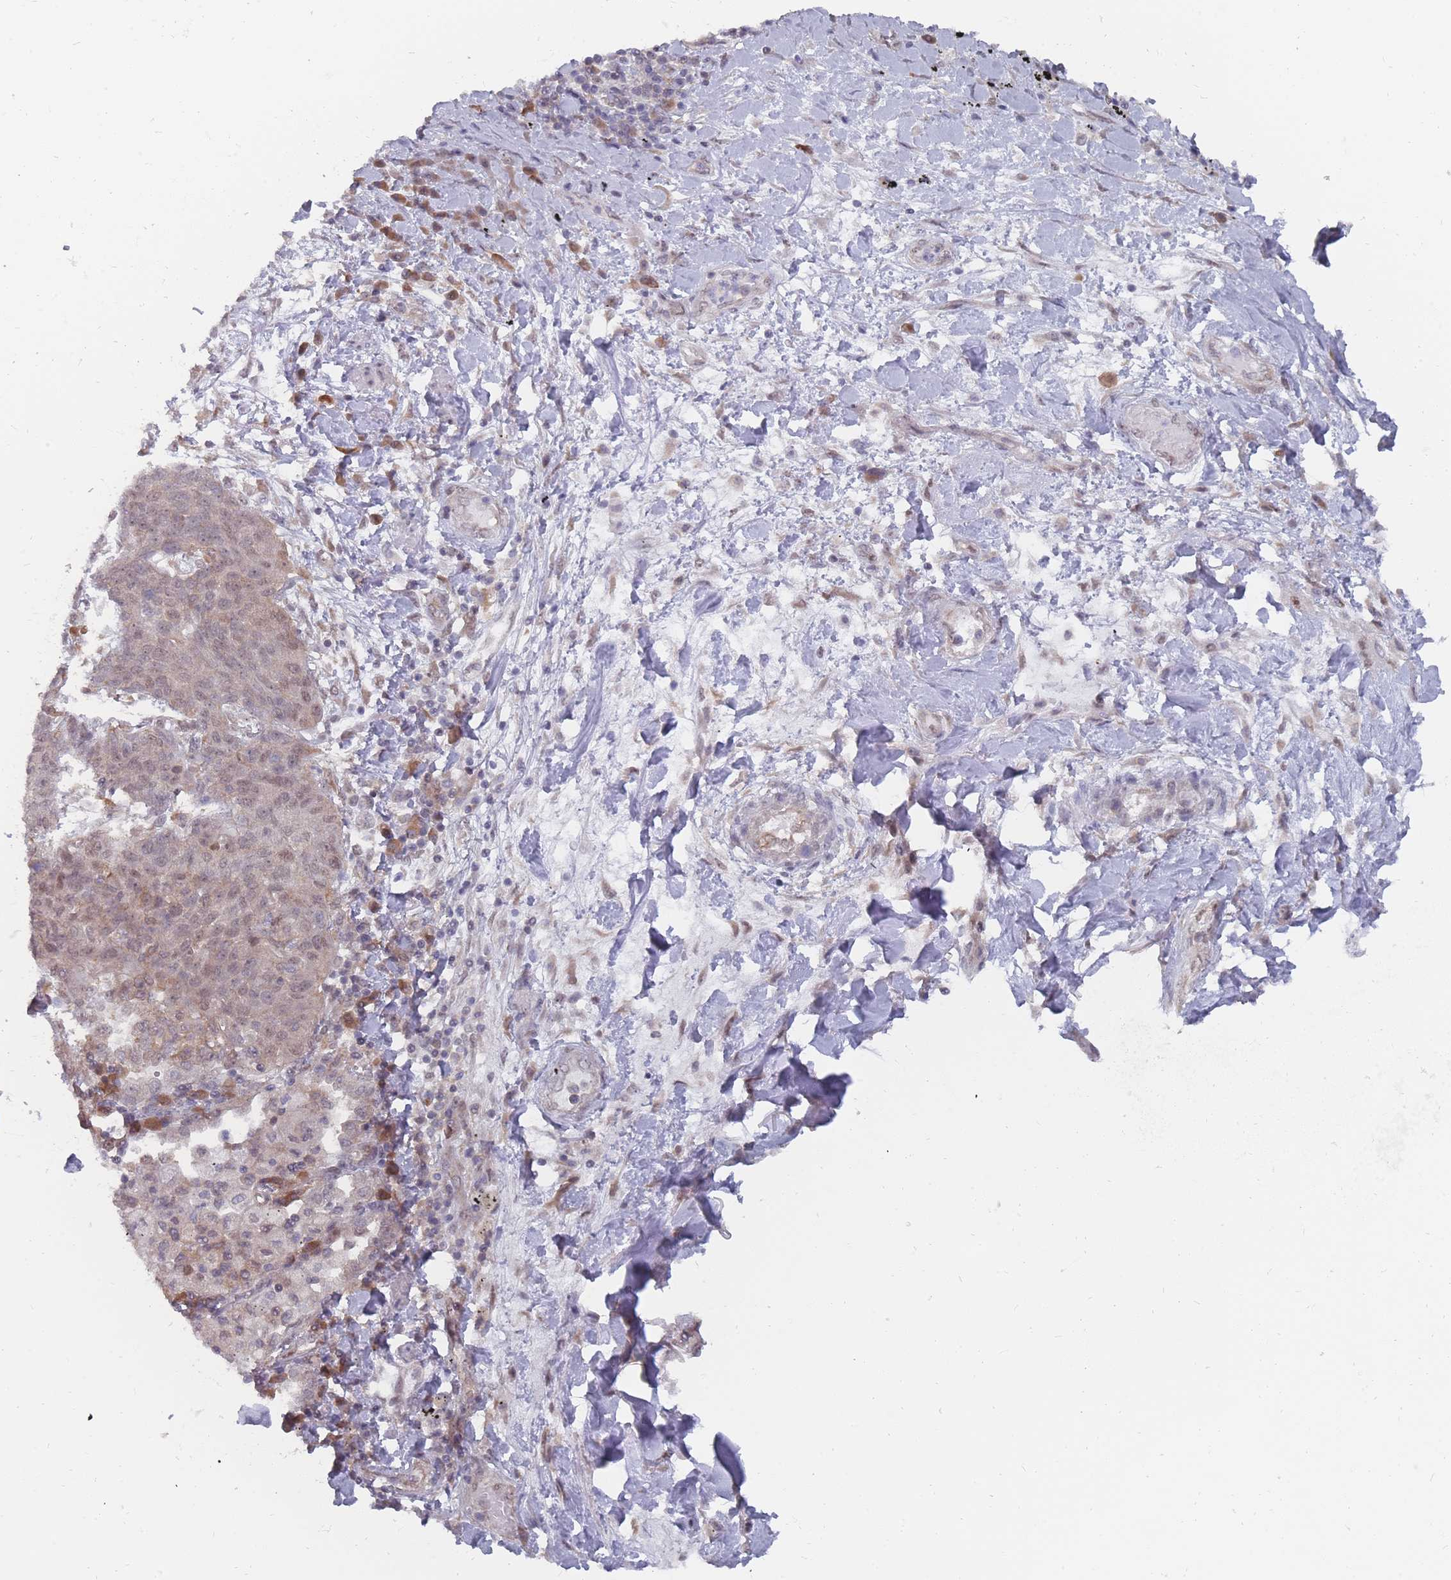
{"staining": {"intensity": "weak", "quantity": "25%-75%", "location": "nuclear"}, "tissue": "lung cancer", "cell_type": "Tumor cells", "image_type": "cancer", "snomed": [{"axis": "morphology", "description": "Squamous cell carcinoma, NOS"}, {"axis": "topography", "description": "Lung"}], "caption": "Lung cancer (squamous cell carcinoma) stained with a protein marker displays weak staining in tumor cells.", "gene": "NKD1", "patient": {"sex": "female", "age": 70}}